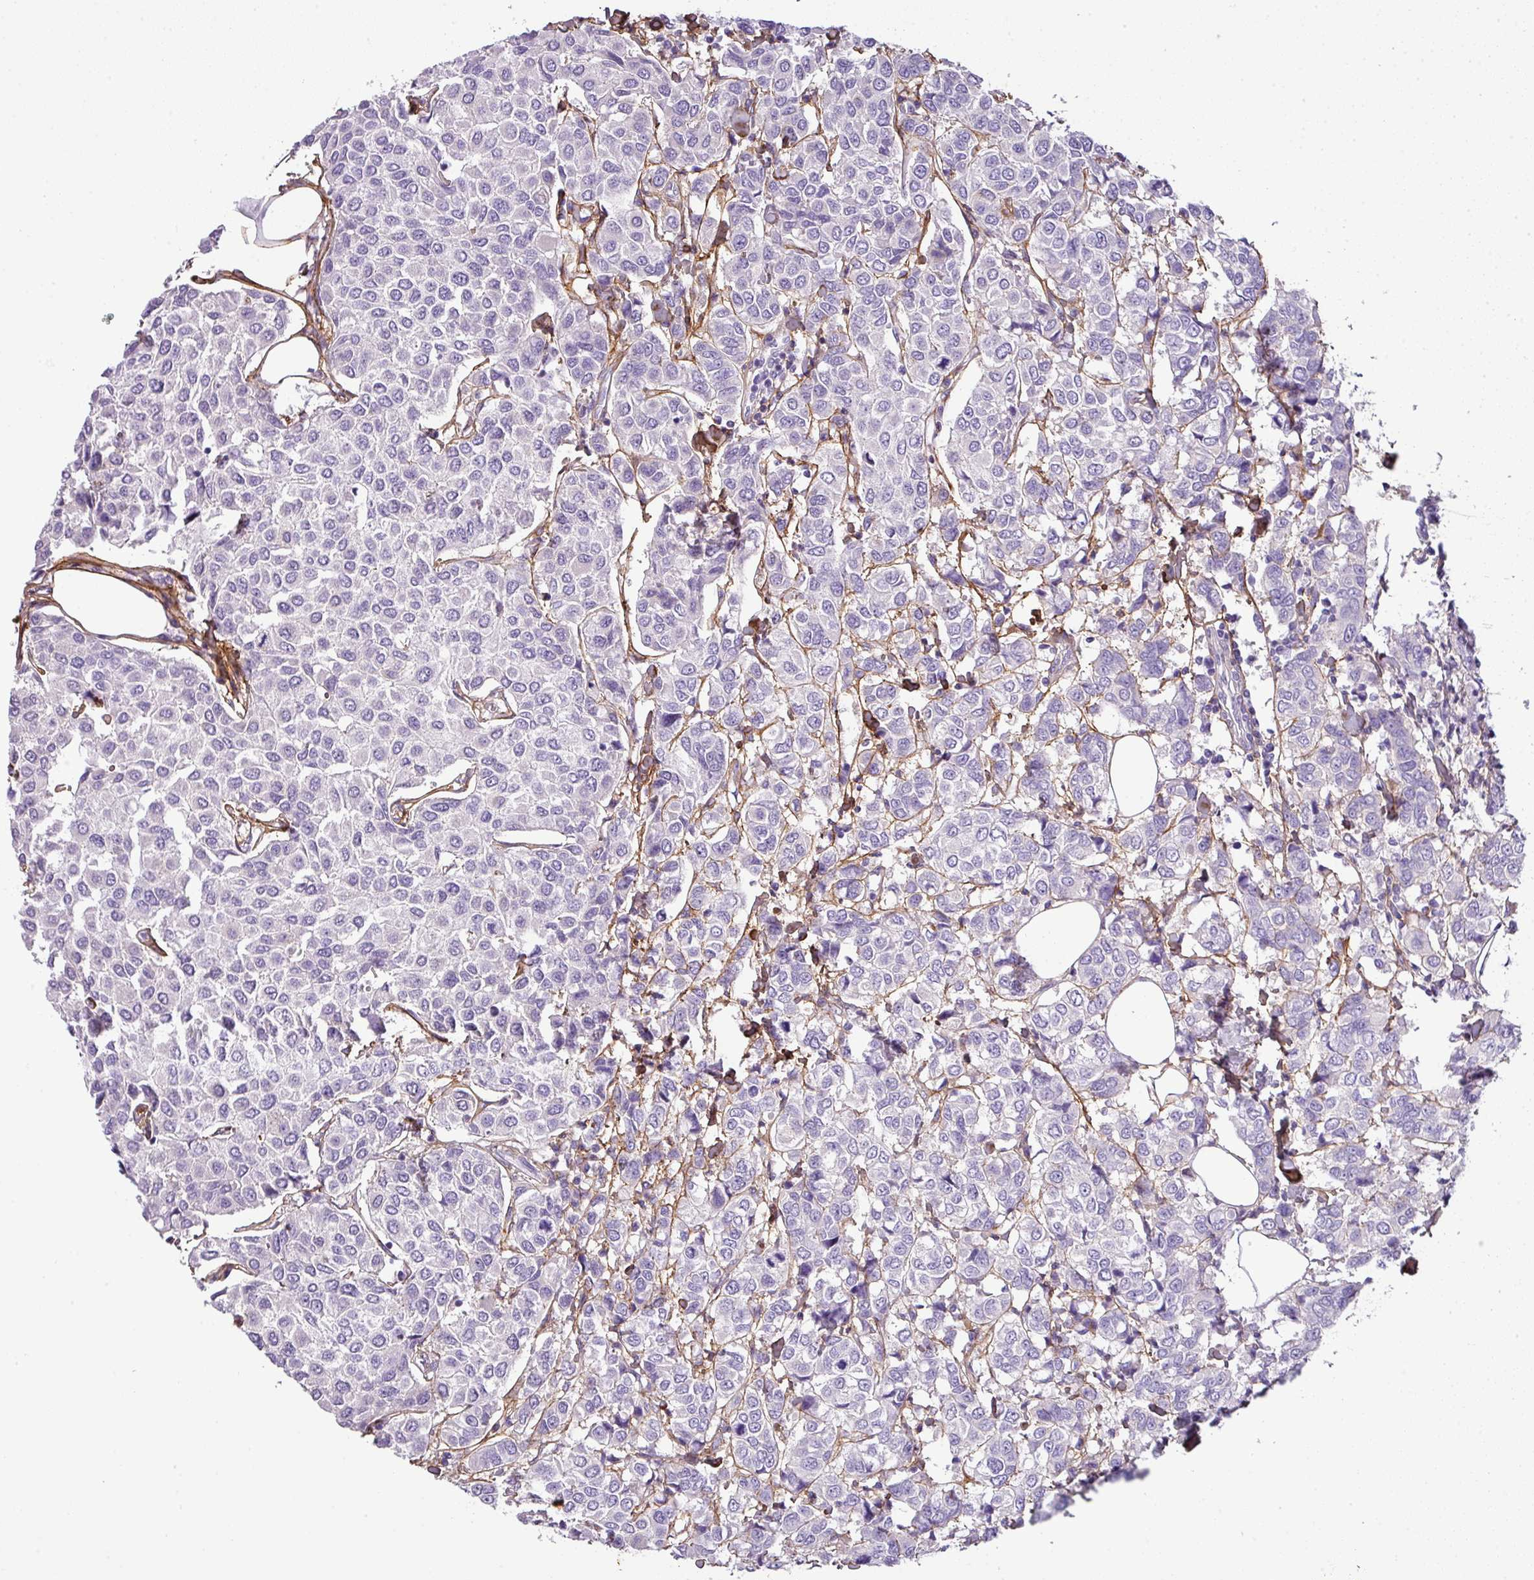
{"staining": {"intensity": "negative", "quantity": "none", "location": "none"}, "tissue": "breast cancer", "cell_type": "Tumor cells", "image_type": "cancer", "snomed": [{"axis": "morphology", "description": "Duct carcinoma"}, {"axis": "topography", "description": "Breast"}], "caption": "Tumor cells show no significant protein positivity in breast cancer (intraductal carcinoma). The staining was performed using DAB to visualize the protein expression in brown, while the nuclei were stained in blue with hematoxylin (Magnification: 20x).", "gene": "PARD6G", "patient": {"sex": "female", "age": 55}}